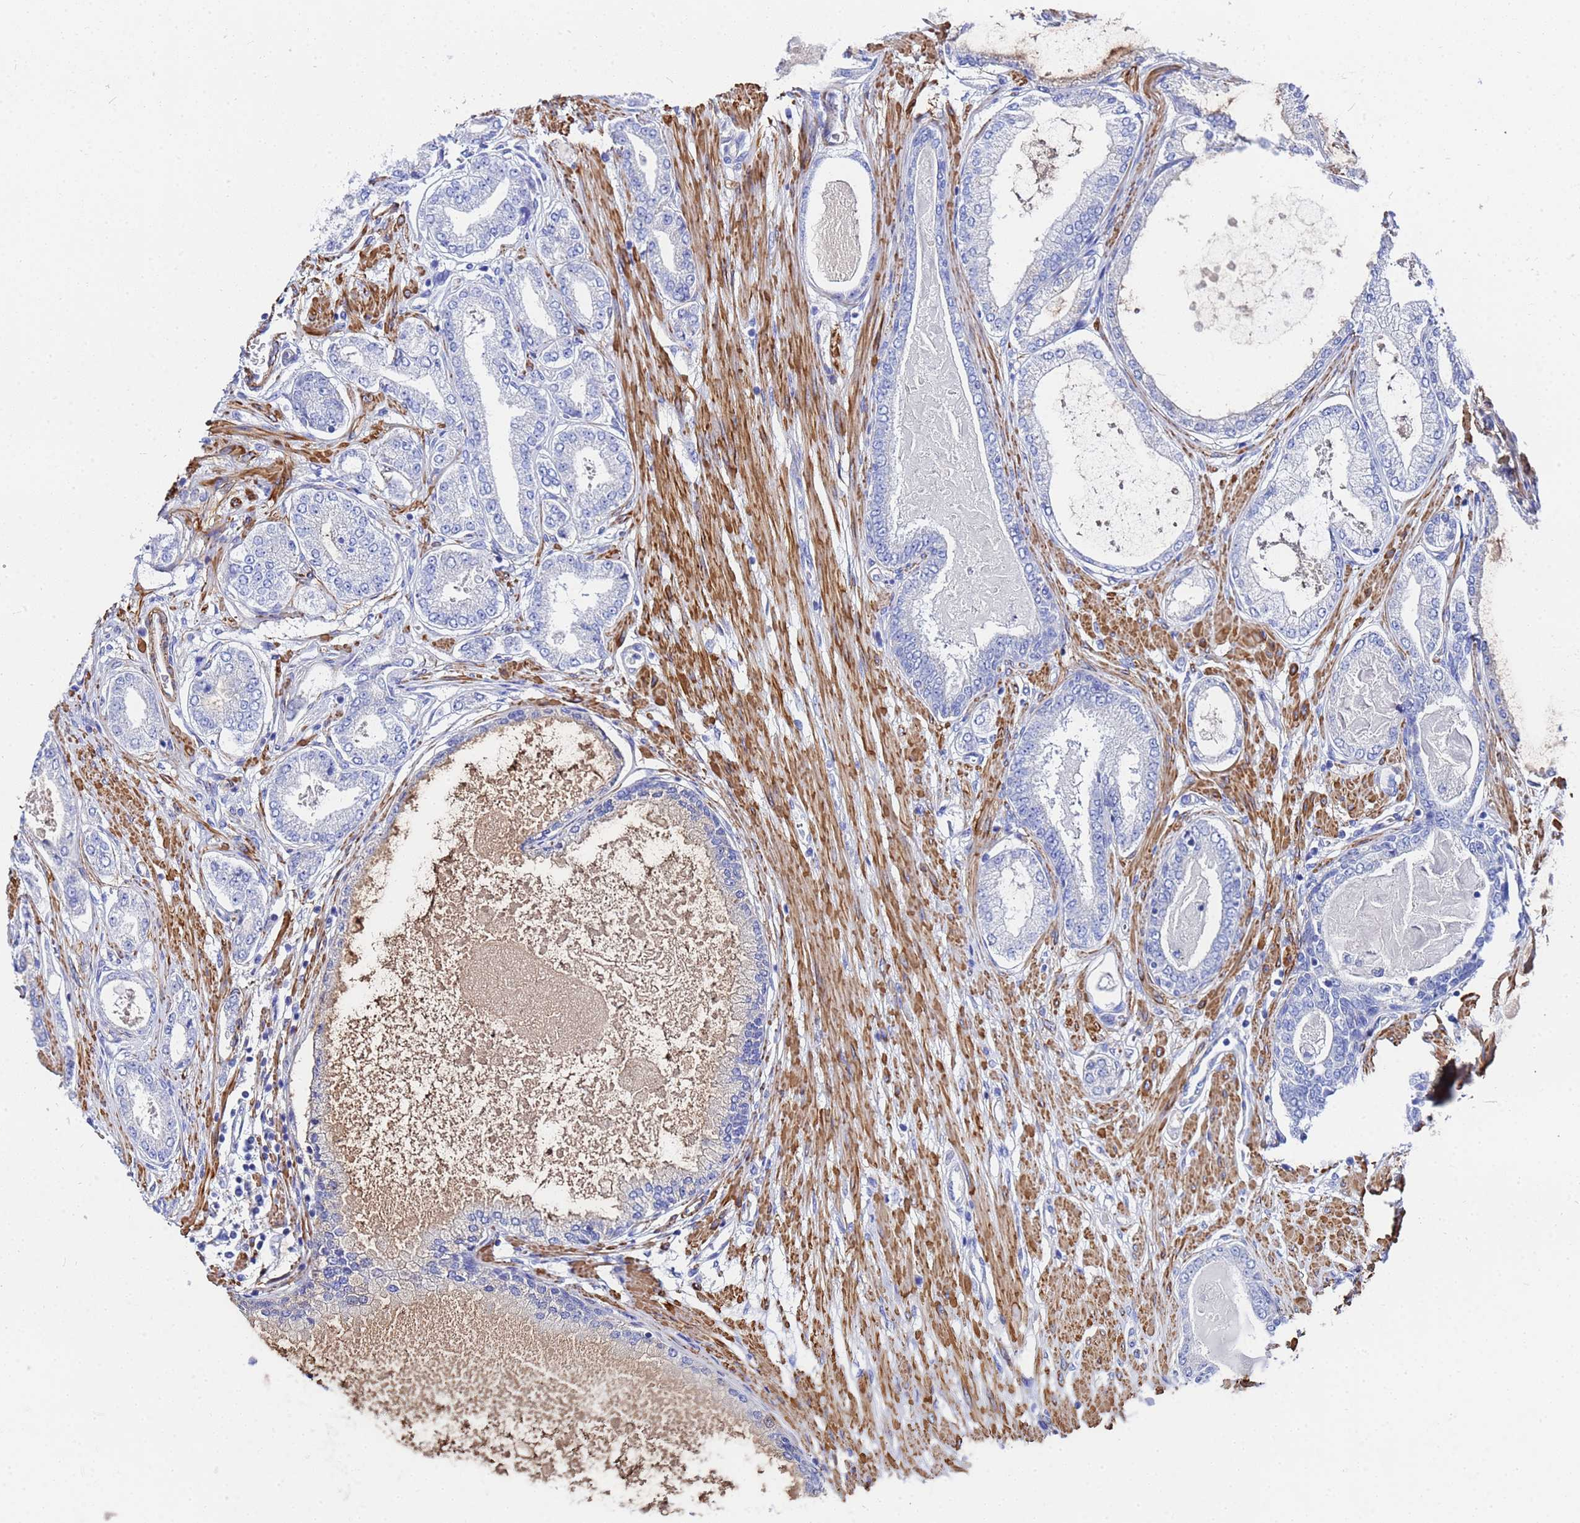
{"staining": {"intensity": "negative", "quantity": "none", "location": "none"}, "tissue": "prostate cancer", "cell_type": "Tumor cells", "image_type": "cancer", "snomed": [{"axis": "morphology", "description": "Adenocarcinoma, Low grade"}, {"axis": "topography", "description": "Prostate"}], "caption": "Micrograph shows no significant protein expression in tumor cells of adenocarcinoma (low-grade) (prostate).", "gene": "RAB39B", "patient": {"sex": "male", "age": 63}}